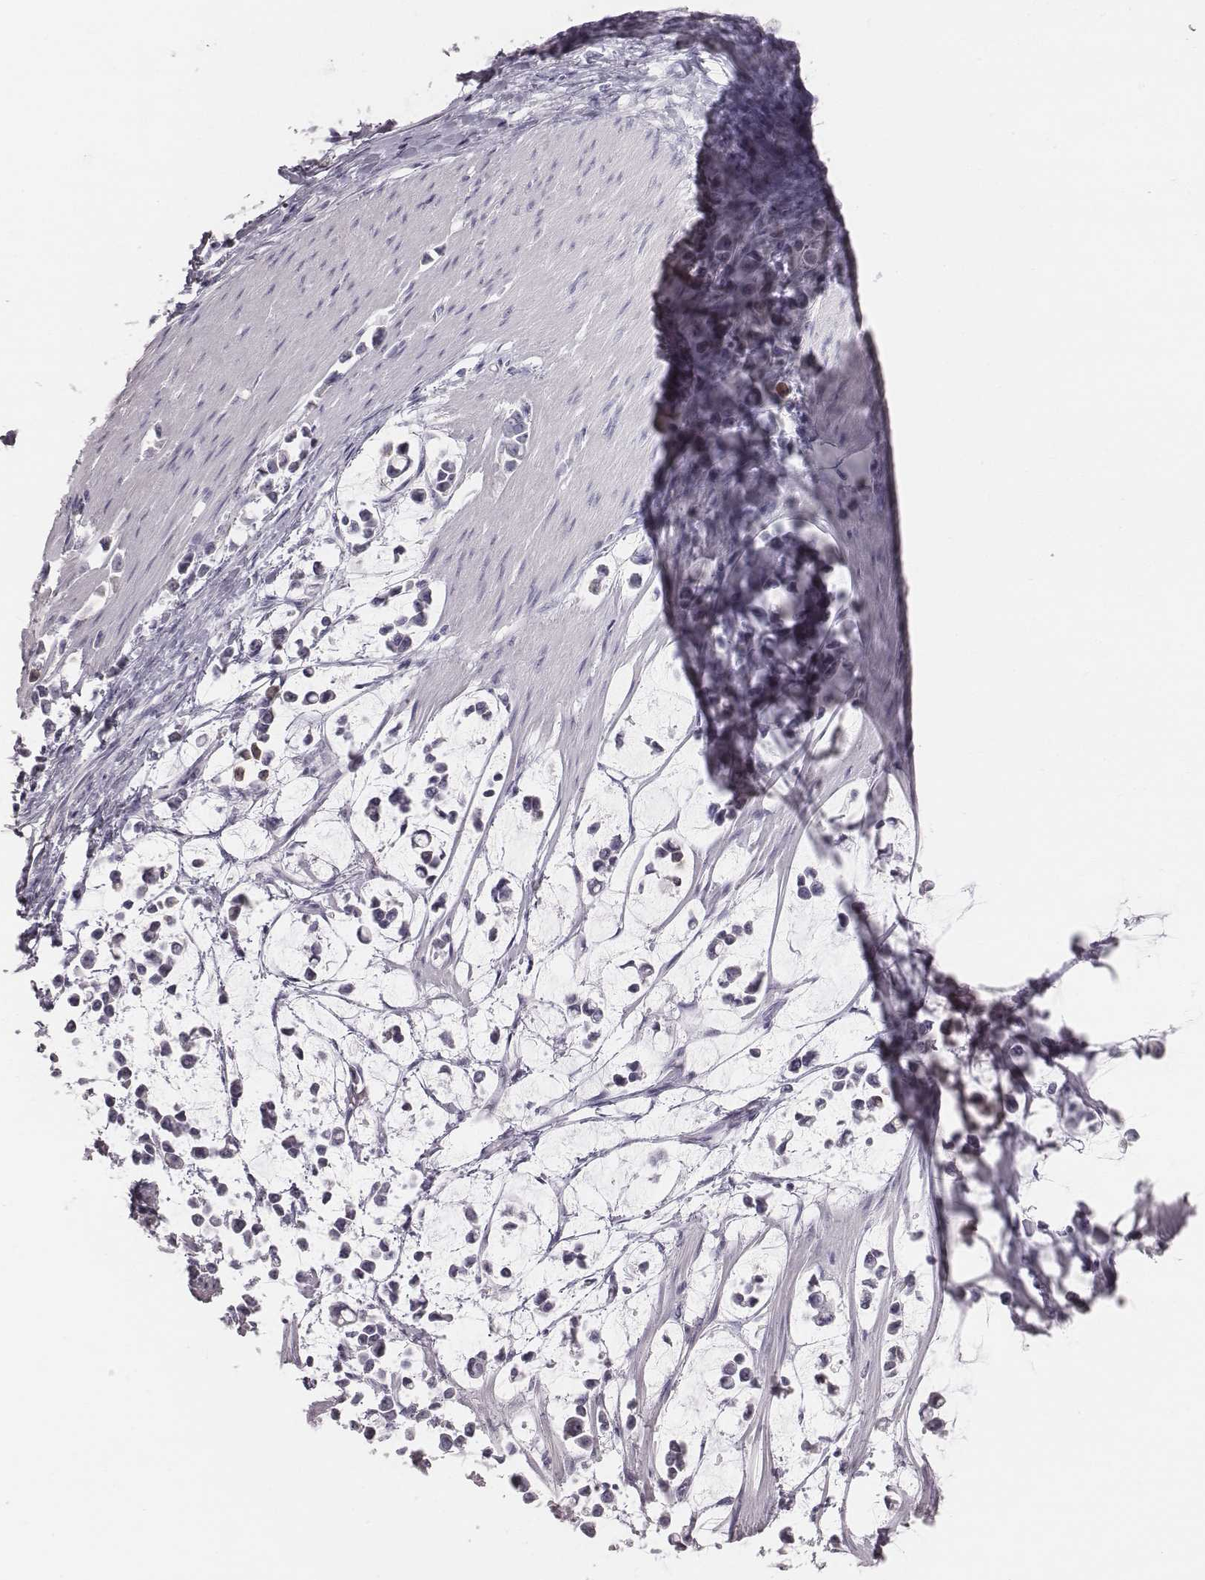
{"staining": {"intensity": "negative", "quantity": "none", "location": "none"}, "tissue": "stomach cancer", "cell_type": "Tumor cells", "image_type": "cancer", "snomed": [{"axis": "morphology", "description": "Adenocarcinoma, NOS"}, {"axis": "topography", "description": "Stomach"}], "caption": "A histopathology image of human stomach cancer is negative for staining in tumor cells.", "gene": "C6orf58", "patient": {"sex": "male", "age": 82}}